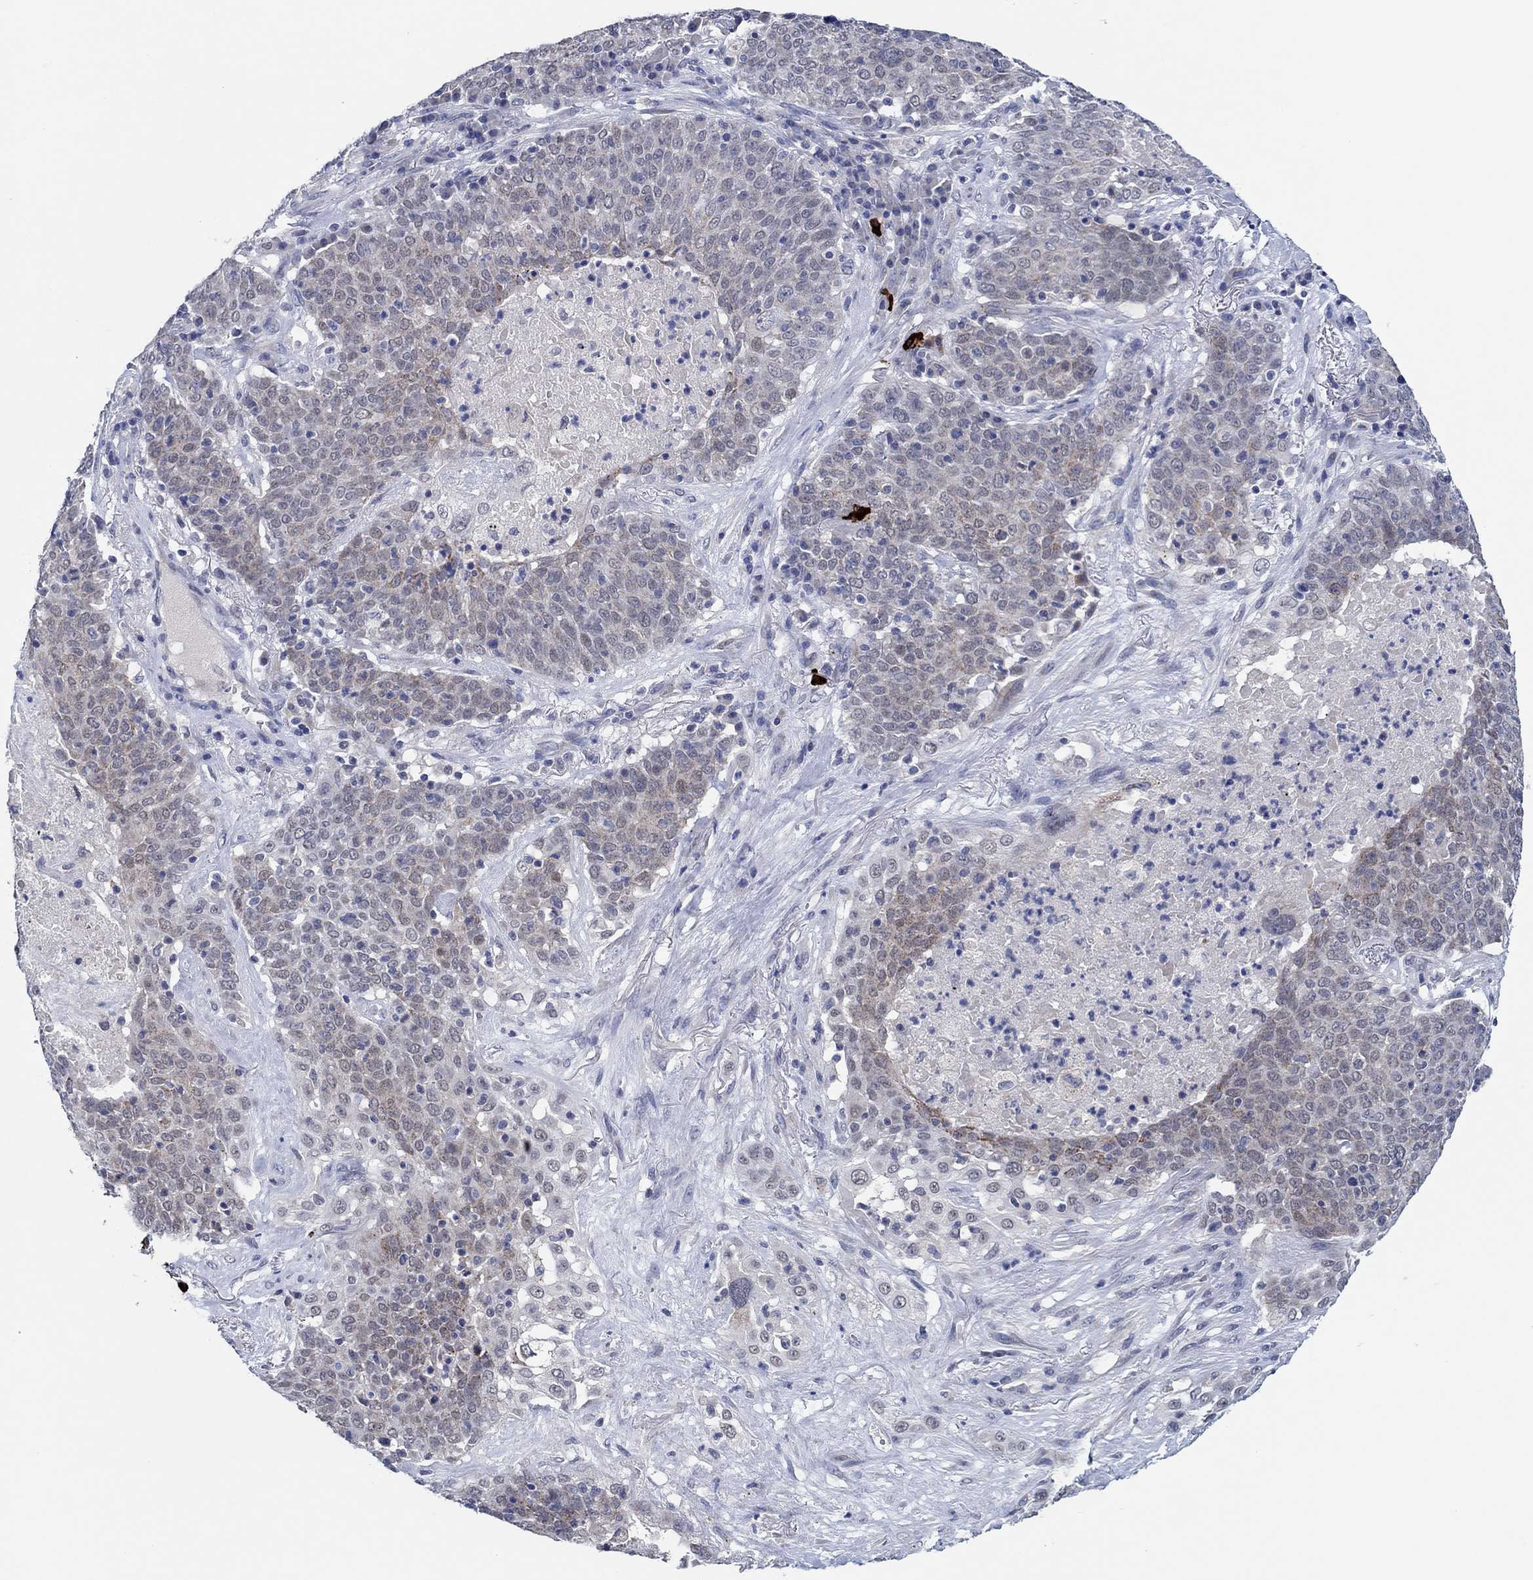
{"staining": {"intensity": "weak", "quantity": "<25%", "location": "cytoplasmic/membranous"}, "tissue": "lung cancer", "cell_type": "Tumor cells", "image_type": "cancer", "snomed": [{"axis": "morphology", "description": "Squamous cell carcinoma, NOS"}, {"axis": "topography", "description": "Lung"}], "caption": "Tumor cells show no significant protein staining in lung cancer (squamous cell carcinoma).", "gene": "PRRT3", "patient": {"sex": "male", "age": 82}}